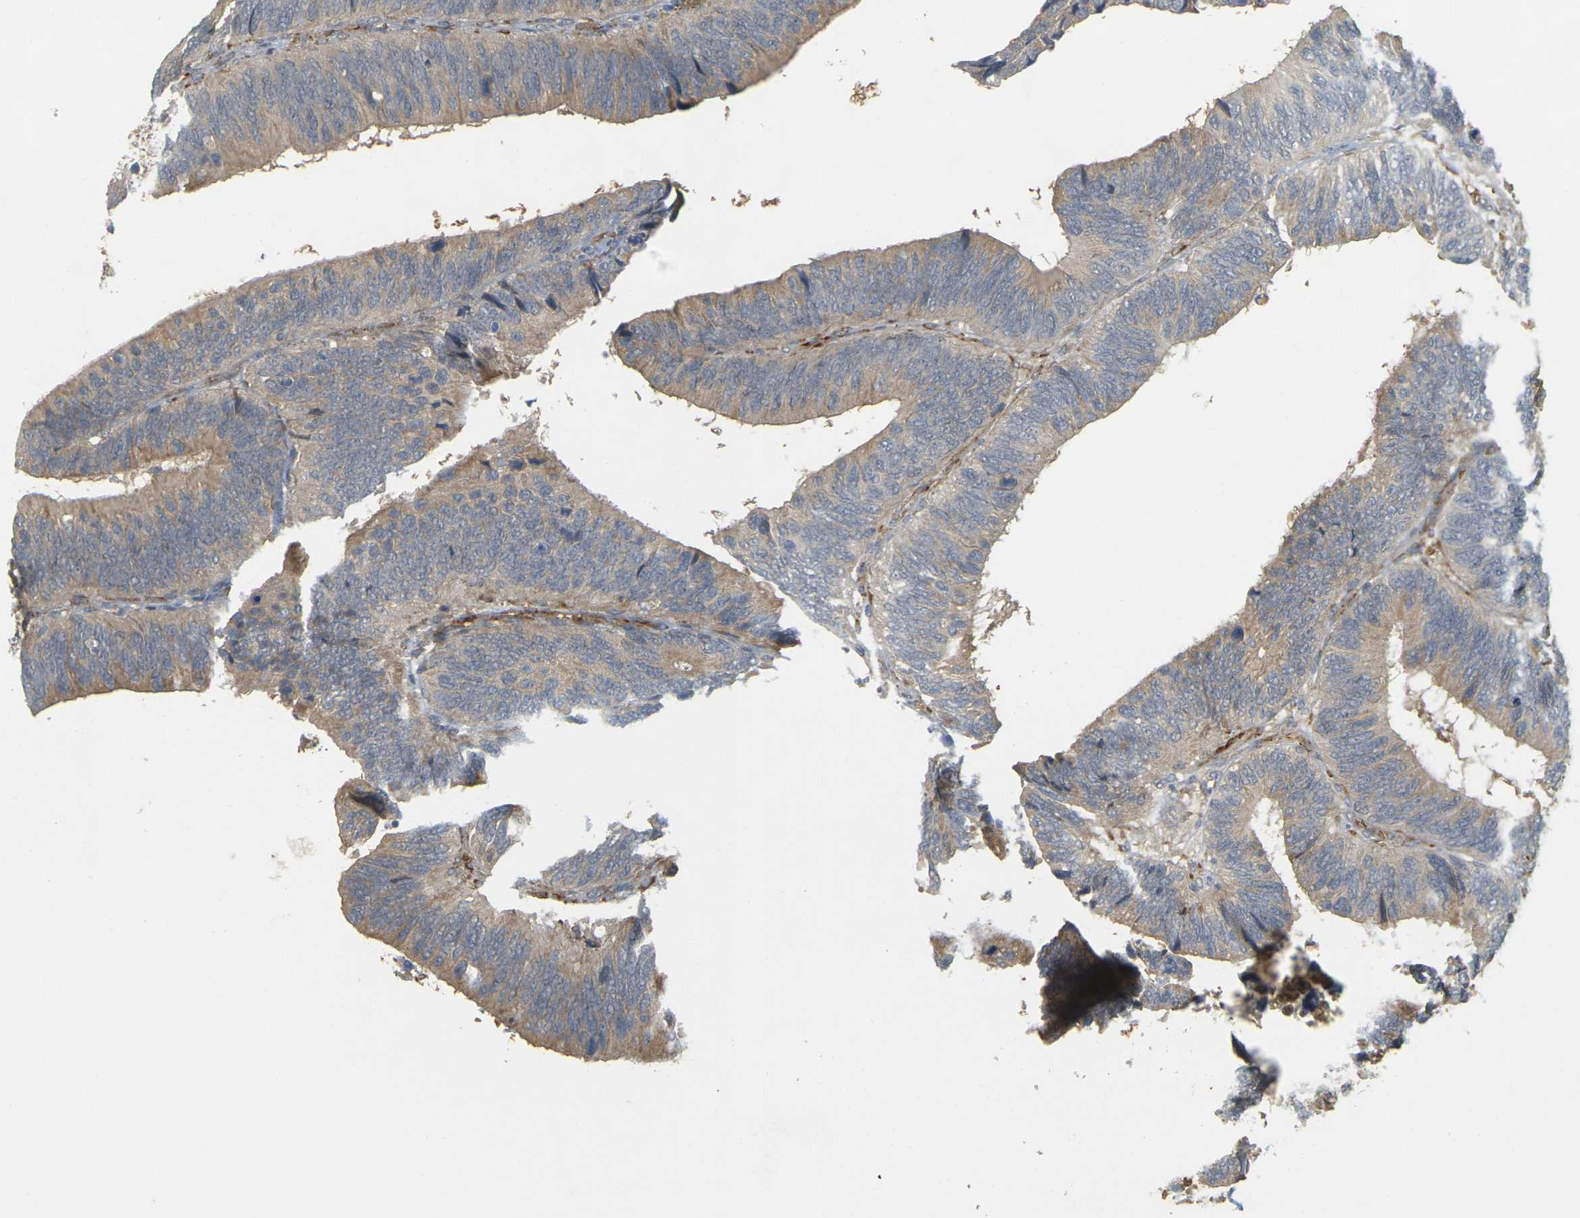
{"staining": {"intensity": "weak", "quantity": "<25%", "location": "cytoplasmic/membranous"}, "tissue": "colorectal cancer", "cell_type": "Tumor cells", "image_type": "cancer", "snomed": [{"axis": "morphology", "description": "Adenocarcinoma, NOS"}, {"axis": "topography", "description": "Colon"}], "caption": "Colorectal cancer (adenocarcinoma) stained for a protein using IHC demonstrates no expression tumor cells.", "gene": "MEGF9", "patient": {"sex": "male", "age": 72}}